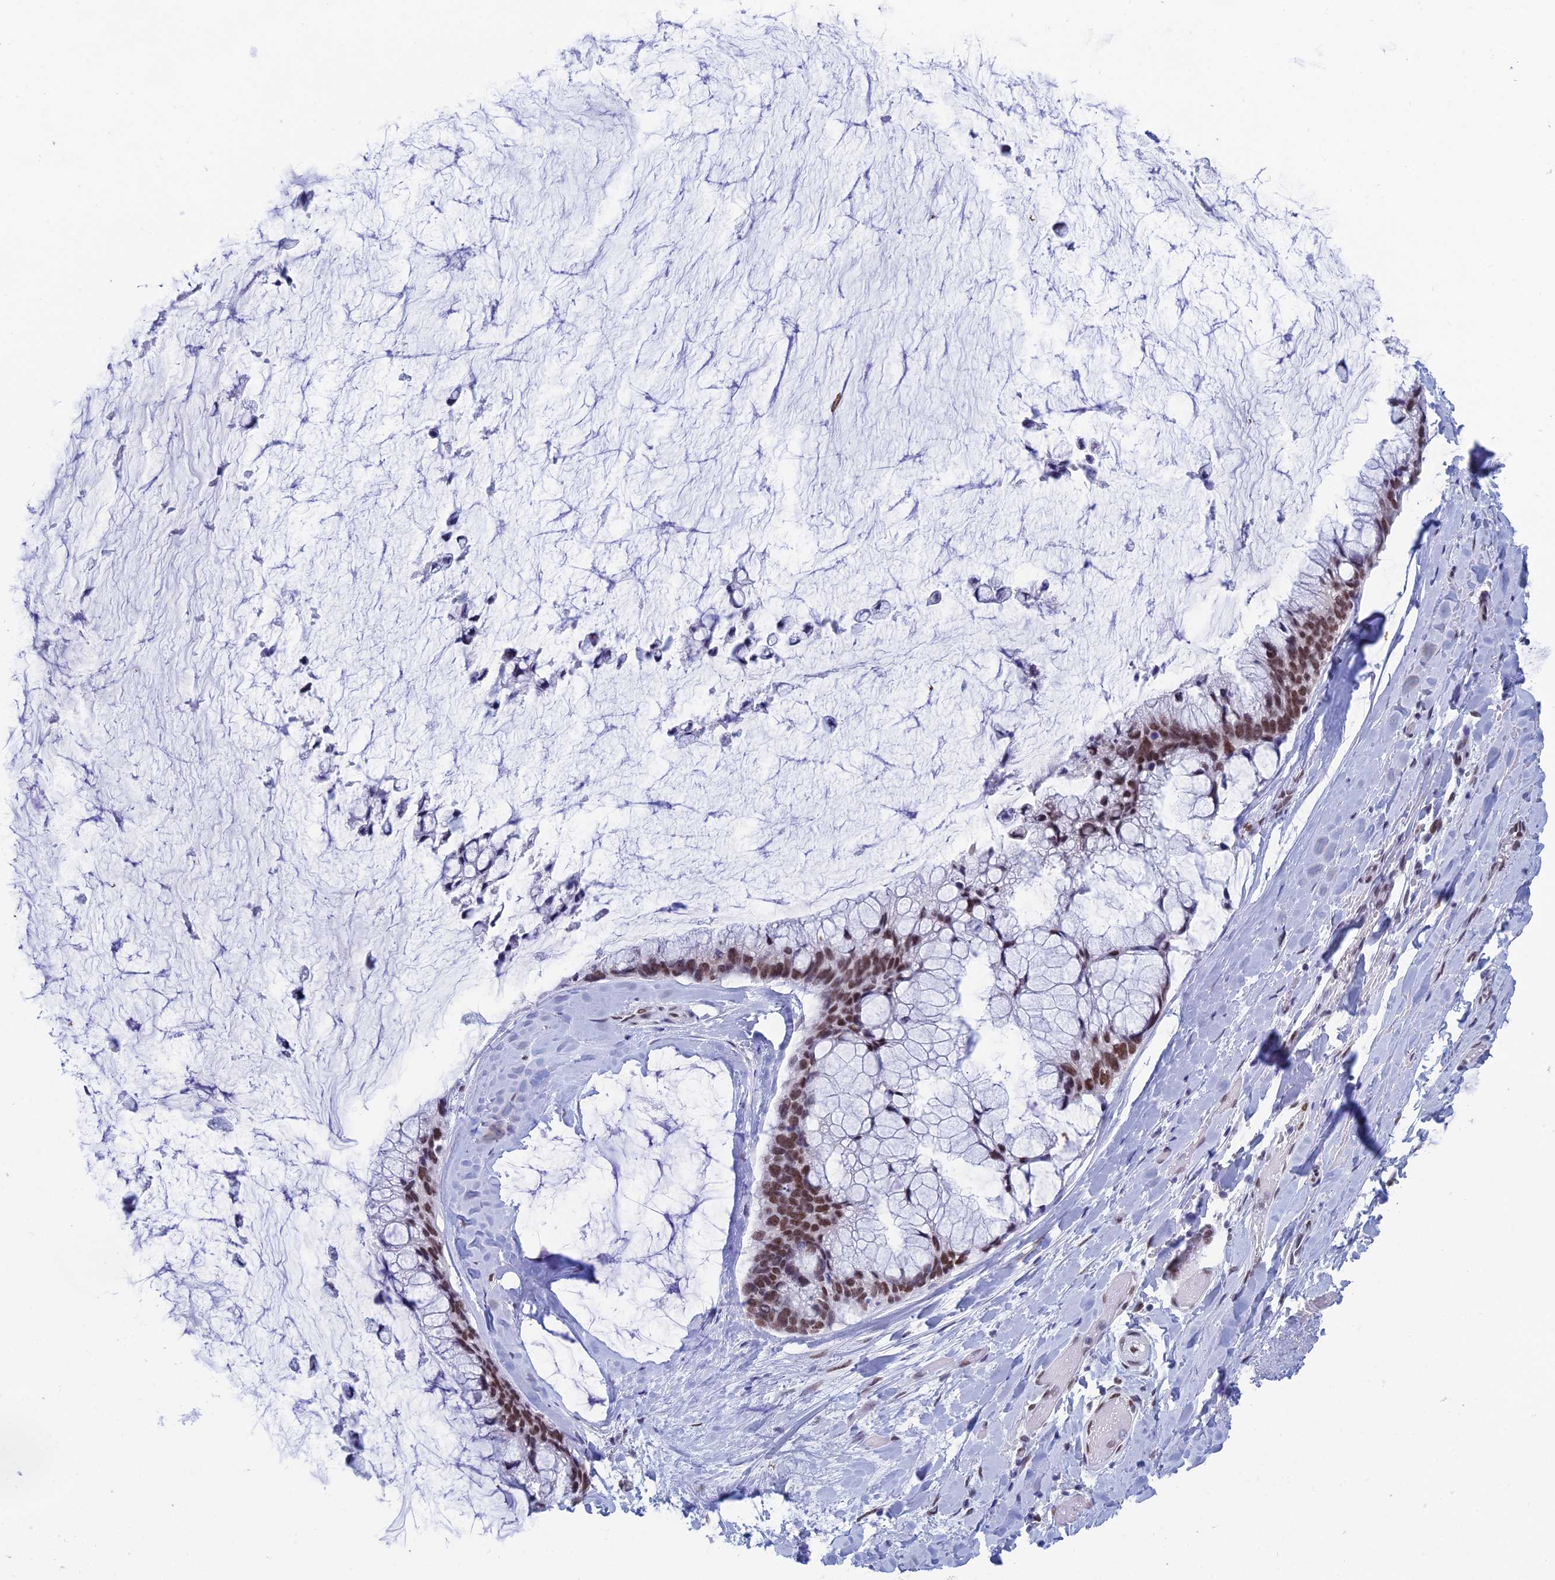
{"staining": {"intensity": "moderate", "quantity": ">75%", "location": "nuclear"}, "tissue": "ovarian cancer", "cell_type": "Tumor cells", "image_type": "cancer", "snomed": [{"axis": "morphology", "description": "Cystadenocarcinoma, mucinous, NOS"}, {"axis": "topography", "description": "Ovary"}], "caption": "This micrograph displays immunohistochemistry (IHC) staining of ovarian cancer, with medium moderate nuclear expression in approximately >75% of tumor cells.", "gene": "NABP2", "patient": {"sex": "female", "age": 39}}